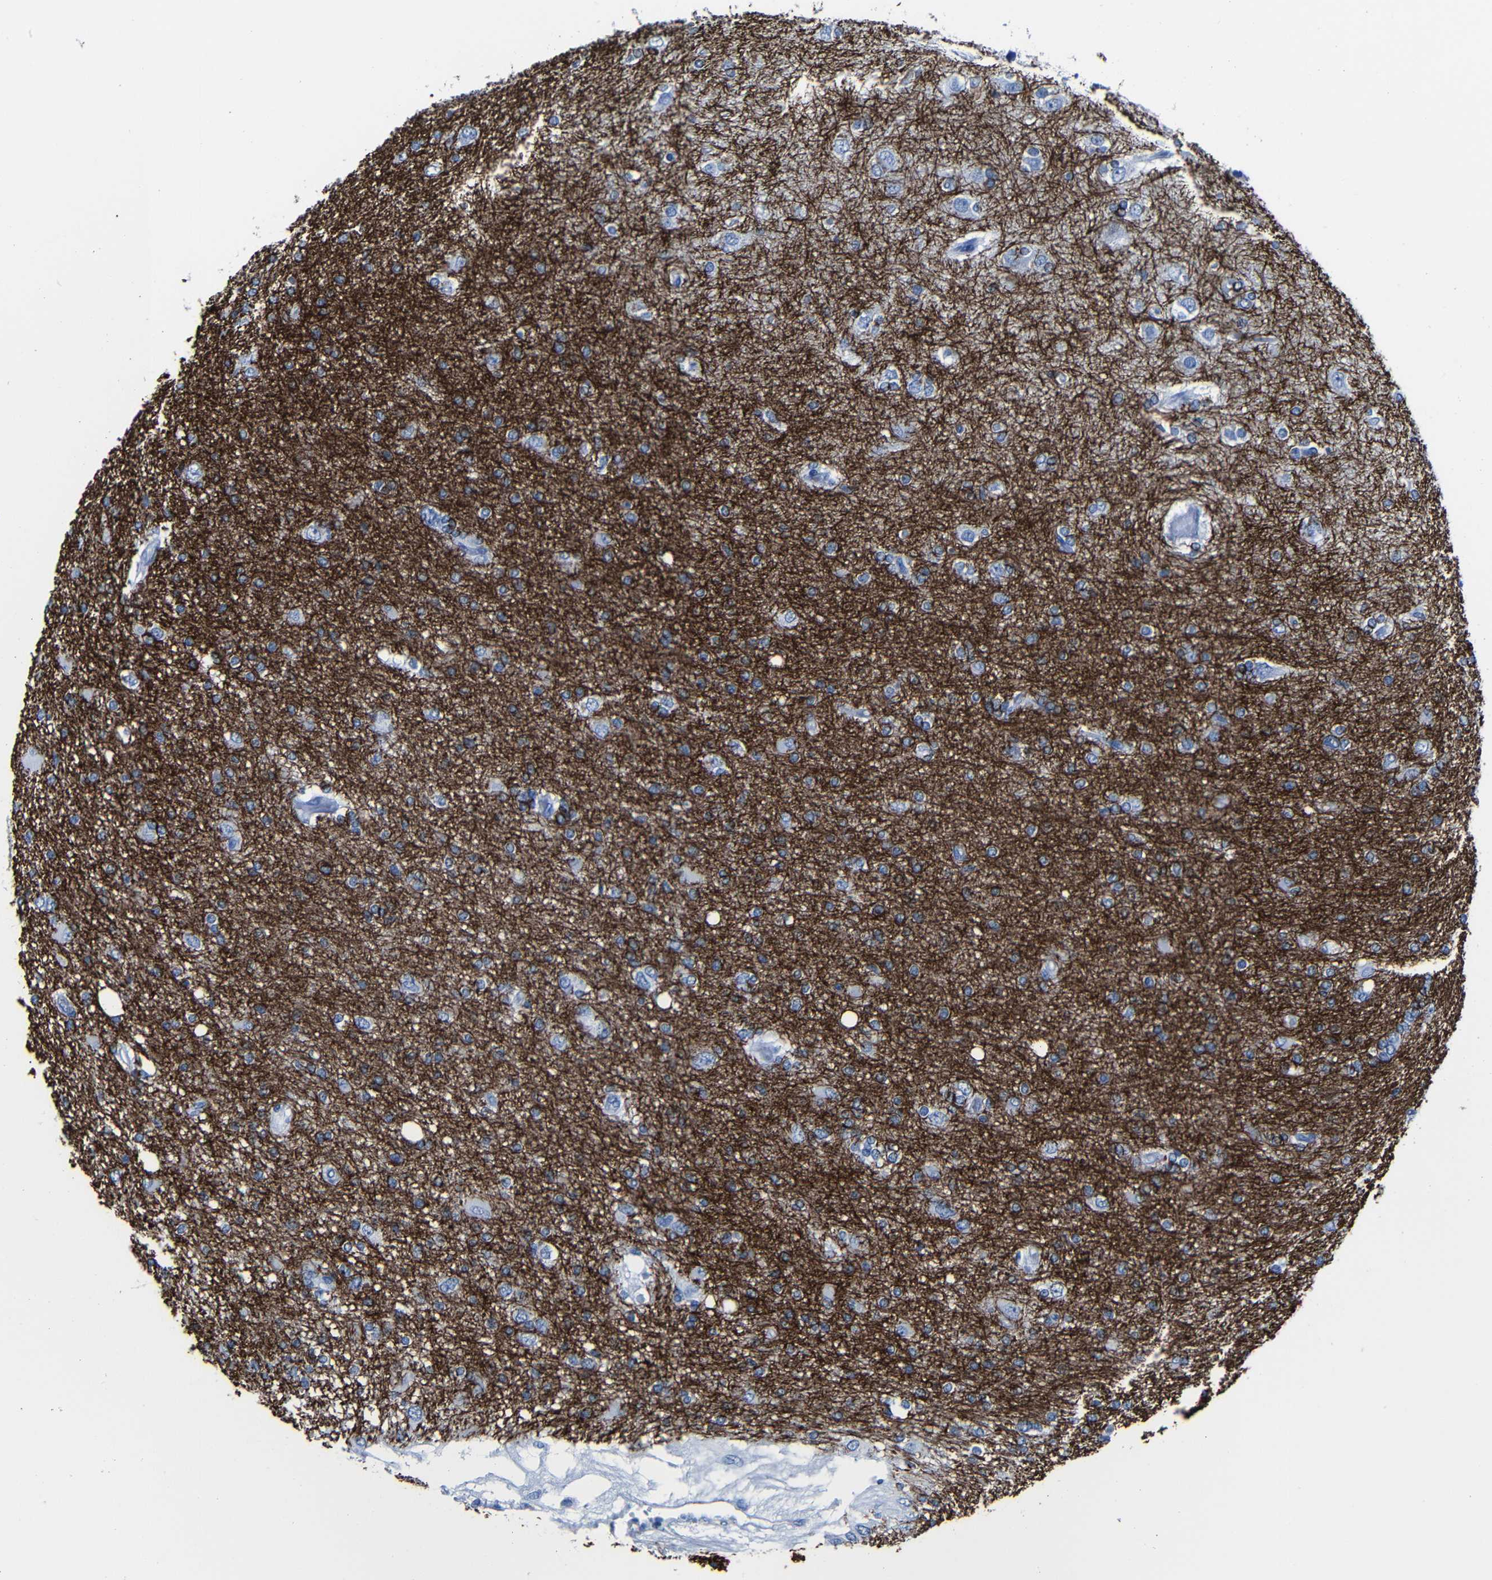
{"staining": {"intensity": "negative", "quantity": "none", "location": "none"}, "tissue": "glioma", "cell_type": "Tumor cells", "image_type": "cancer", "snomed": [{"axis": "morphology", "description": "Glioma, malignant, High grade"}, {"axis": "topography", "description": "Brain"}], "caption": "IHC histopathology image of malignant glioma (high-grade) stained for a protein (brown), which exhibits no expression in tumor cells.", "gene": "CLDN11", "patient": {"sex": "female", "age": 59}}